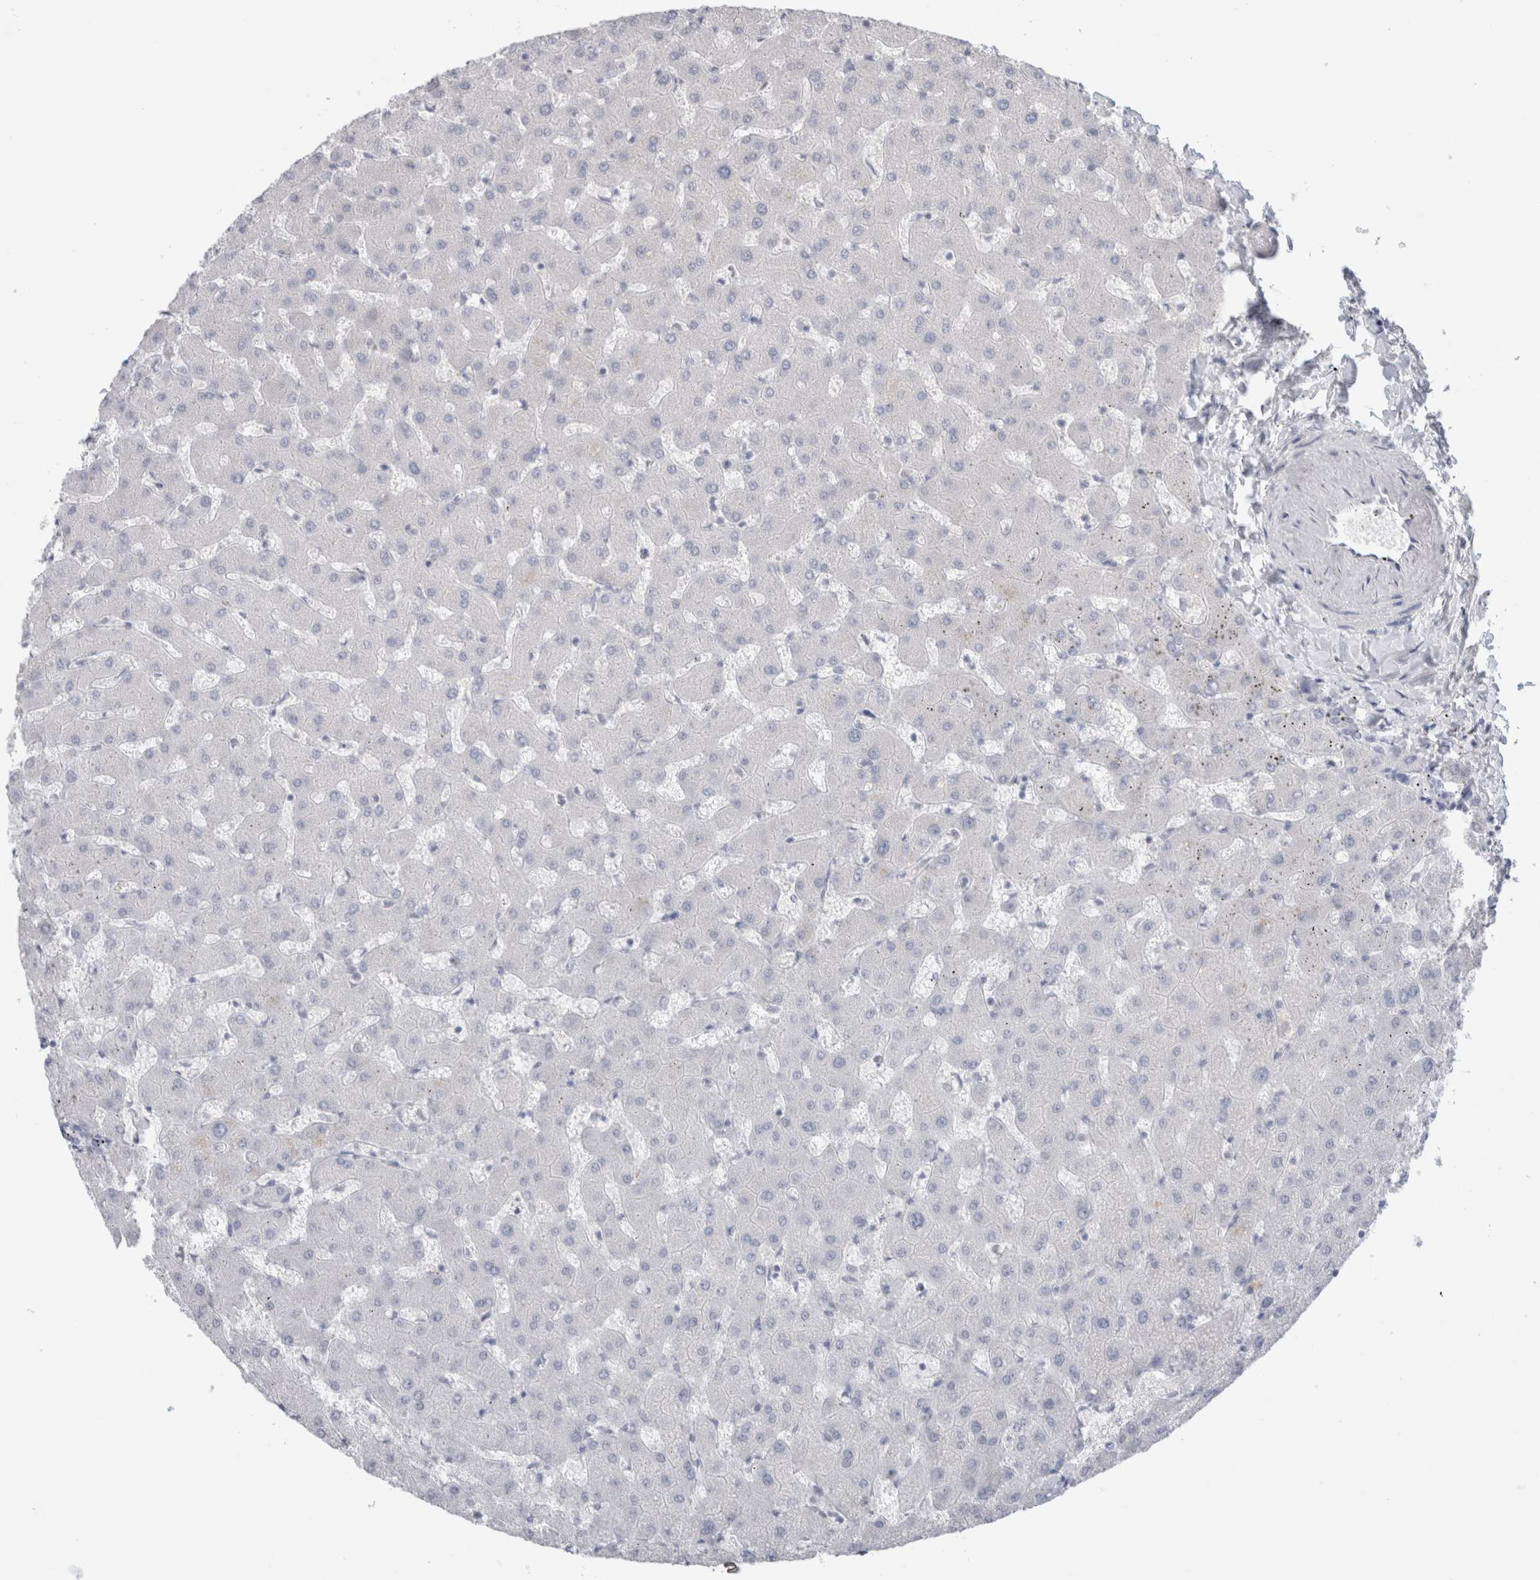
{"staining": {"intensity": "negative", "quantity": "none", "location": "none"}, "tissue": "liver", "cell_type": "Cholangiocytes", "image_type": "normal", "snomed": [{"axis": "morphology", "description": "Normal tissue, NOS"}, {"axis": "topography", "description": "Liver"}], "caption": "Immunohistochemistry (IHC) micrograph of unremarkable liver: liver stained with DAB demonstrates no significant protein staining in cholangiocytes.", "gene": "BICD2", "patient": {"sex": "female", "age": 63}}